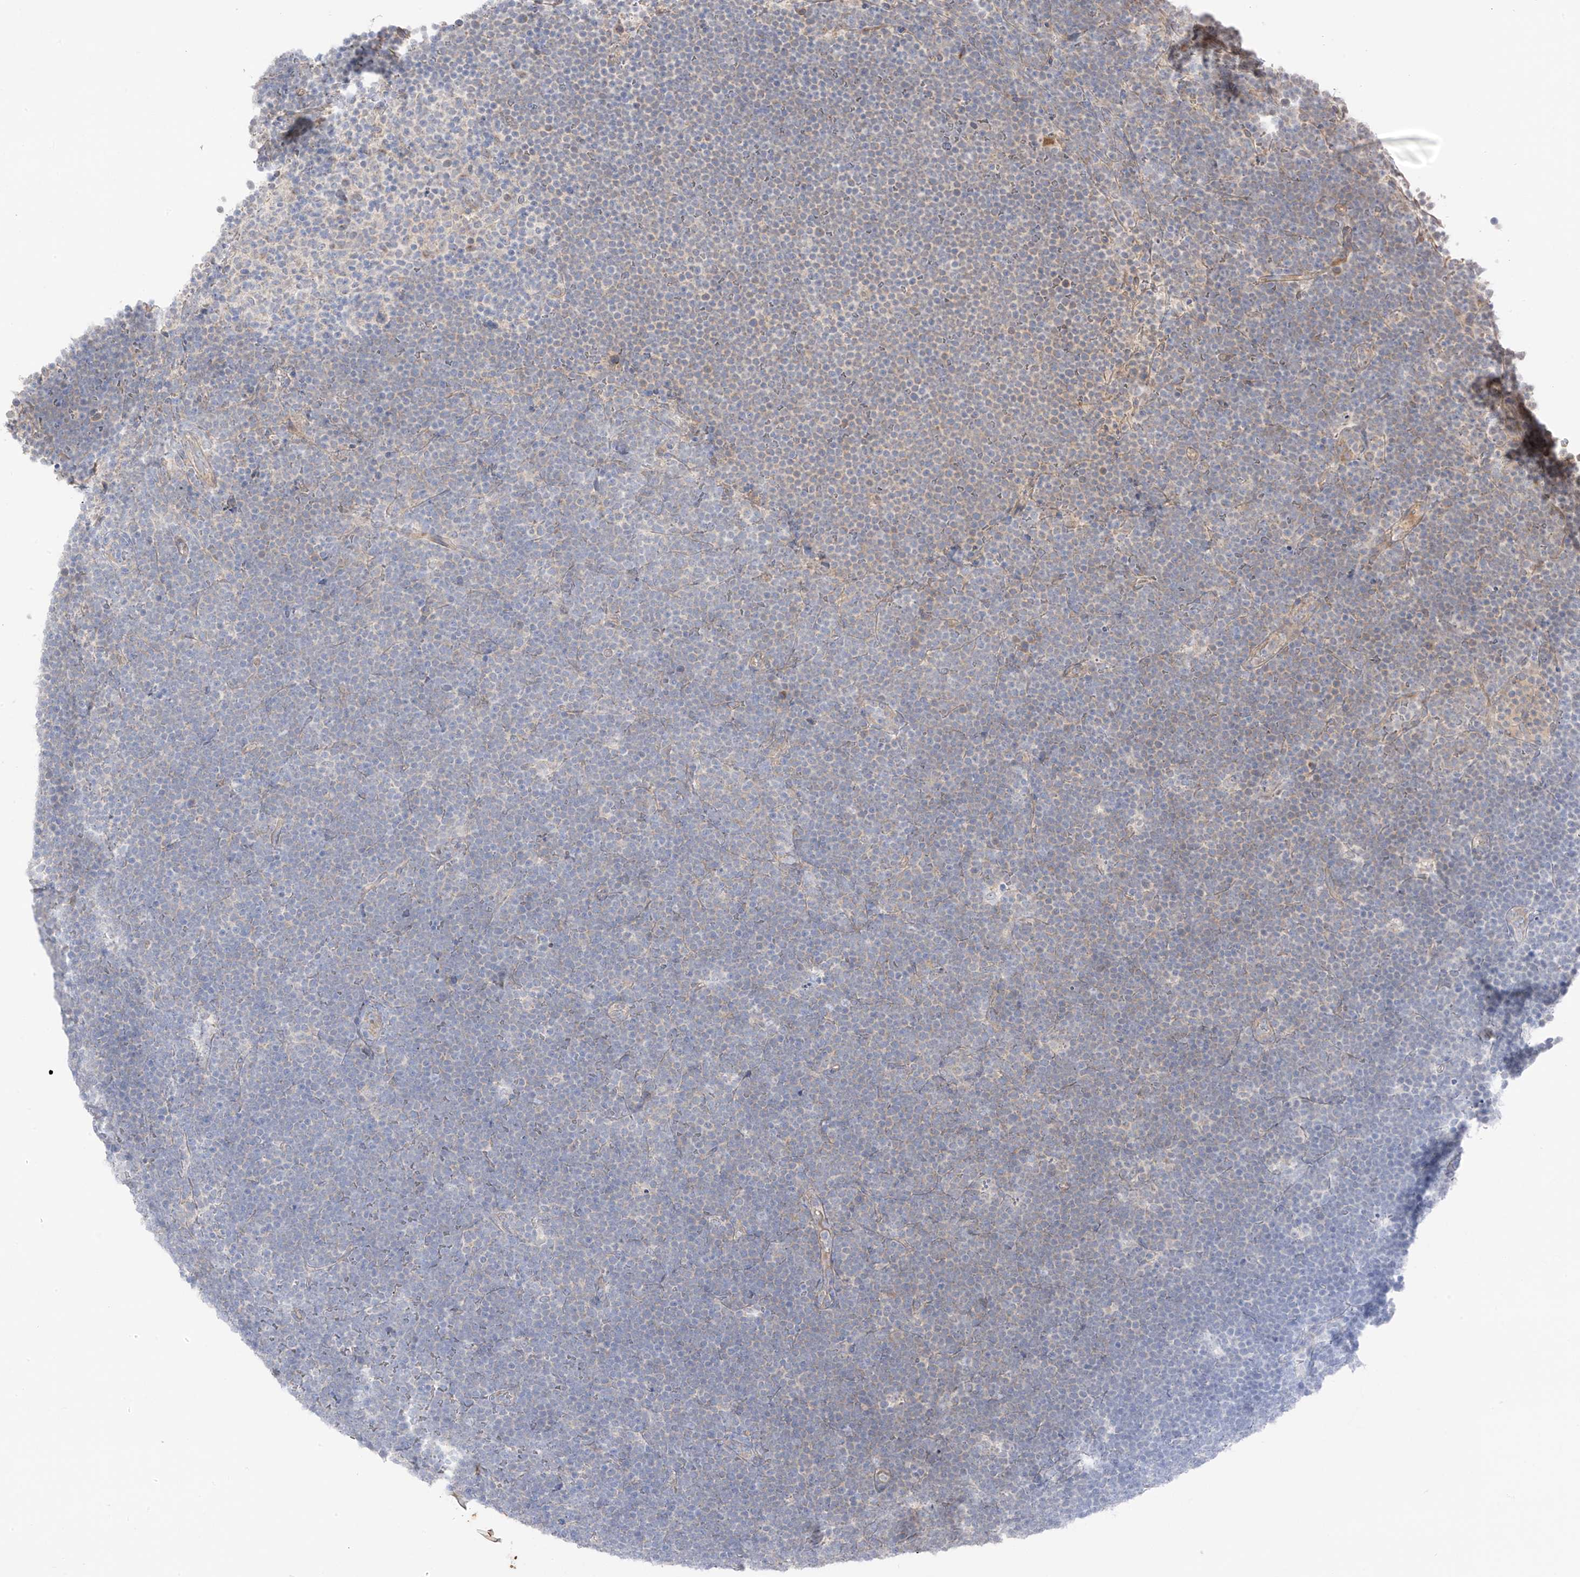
{"staining": {"intensity": "weak", "quantity": "25%-75%", "location": "cytoplasmic/membranous"}, "tissue": "lymphoma", "cell_type": "Tumor cells", "image_type": "cancer", "snomed": [{"axis": "morphology", "description": "Malignant lymphoma, non-Hodgkin's type, High grade"}, {"axis": "topography", "description": "Lymph node"}], "caption": "Tumor cells reveal weak cytoplasmic/membranous expression in about 25%-75% of cells in lymphoma. (DAB (3,3'-diaminobenzidine) IHC, brown staining for protein, blue staining for nuclei).", "gene": "NALCN", "patient": {"sex": "male", "age": 13}}